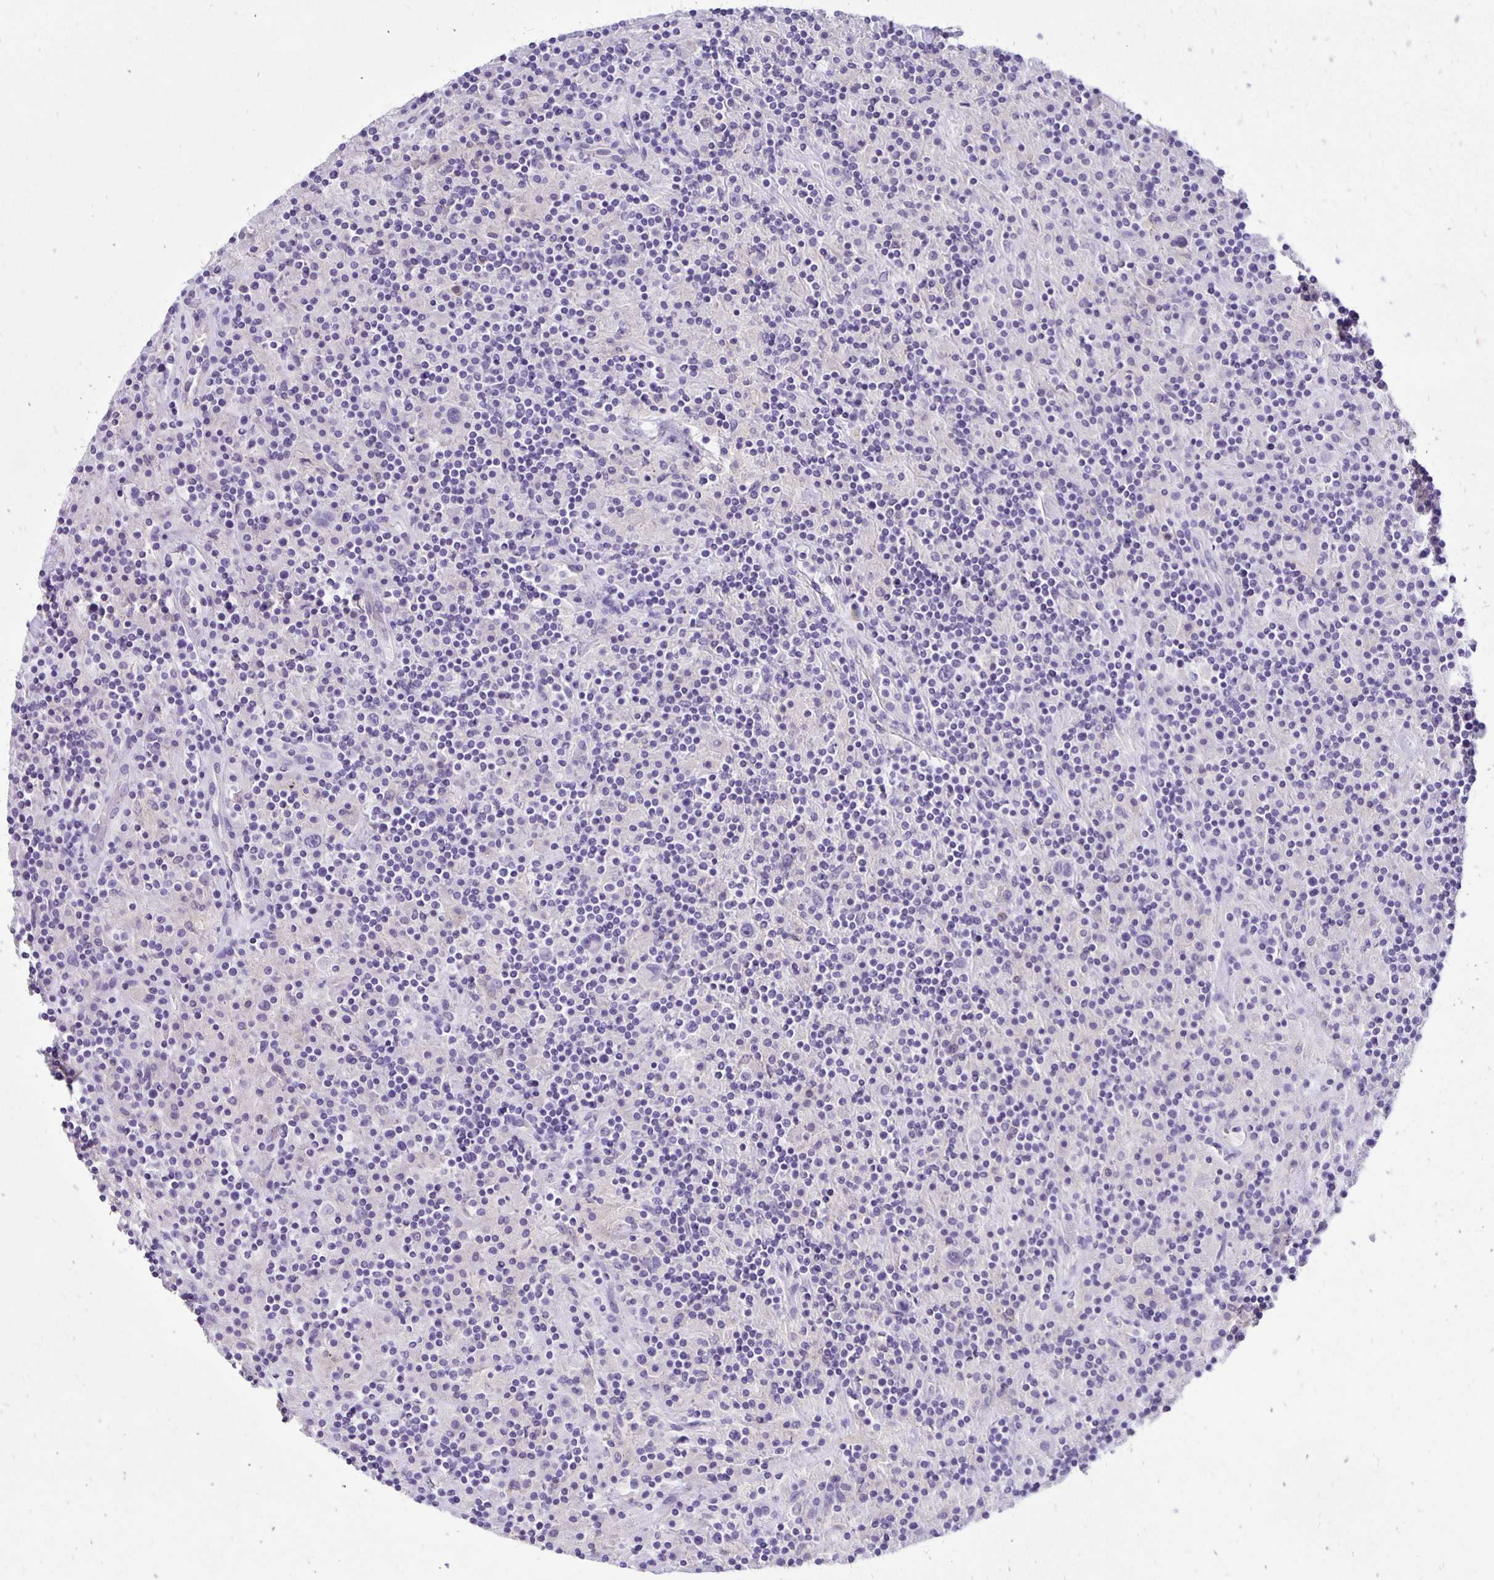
{"staining": {"intensity": "negative", "quantity": "none", "location": "none"}, "tissue": "lymphoma", "cell_type": "Tumor cells", "image_type": "cancer", "snomed": [{"axis": "morphology", "description": "Hodgkin's disease, NOS"}, {"axis": "topography", "description": "Lymph node"}], "caption": "Image shows no significant protein positivity in tumor cells of lymphoma.", "gene": "ANKRD45", "patient": {"sex": "male", "age": 70}}